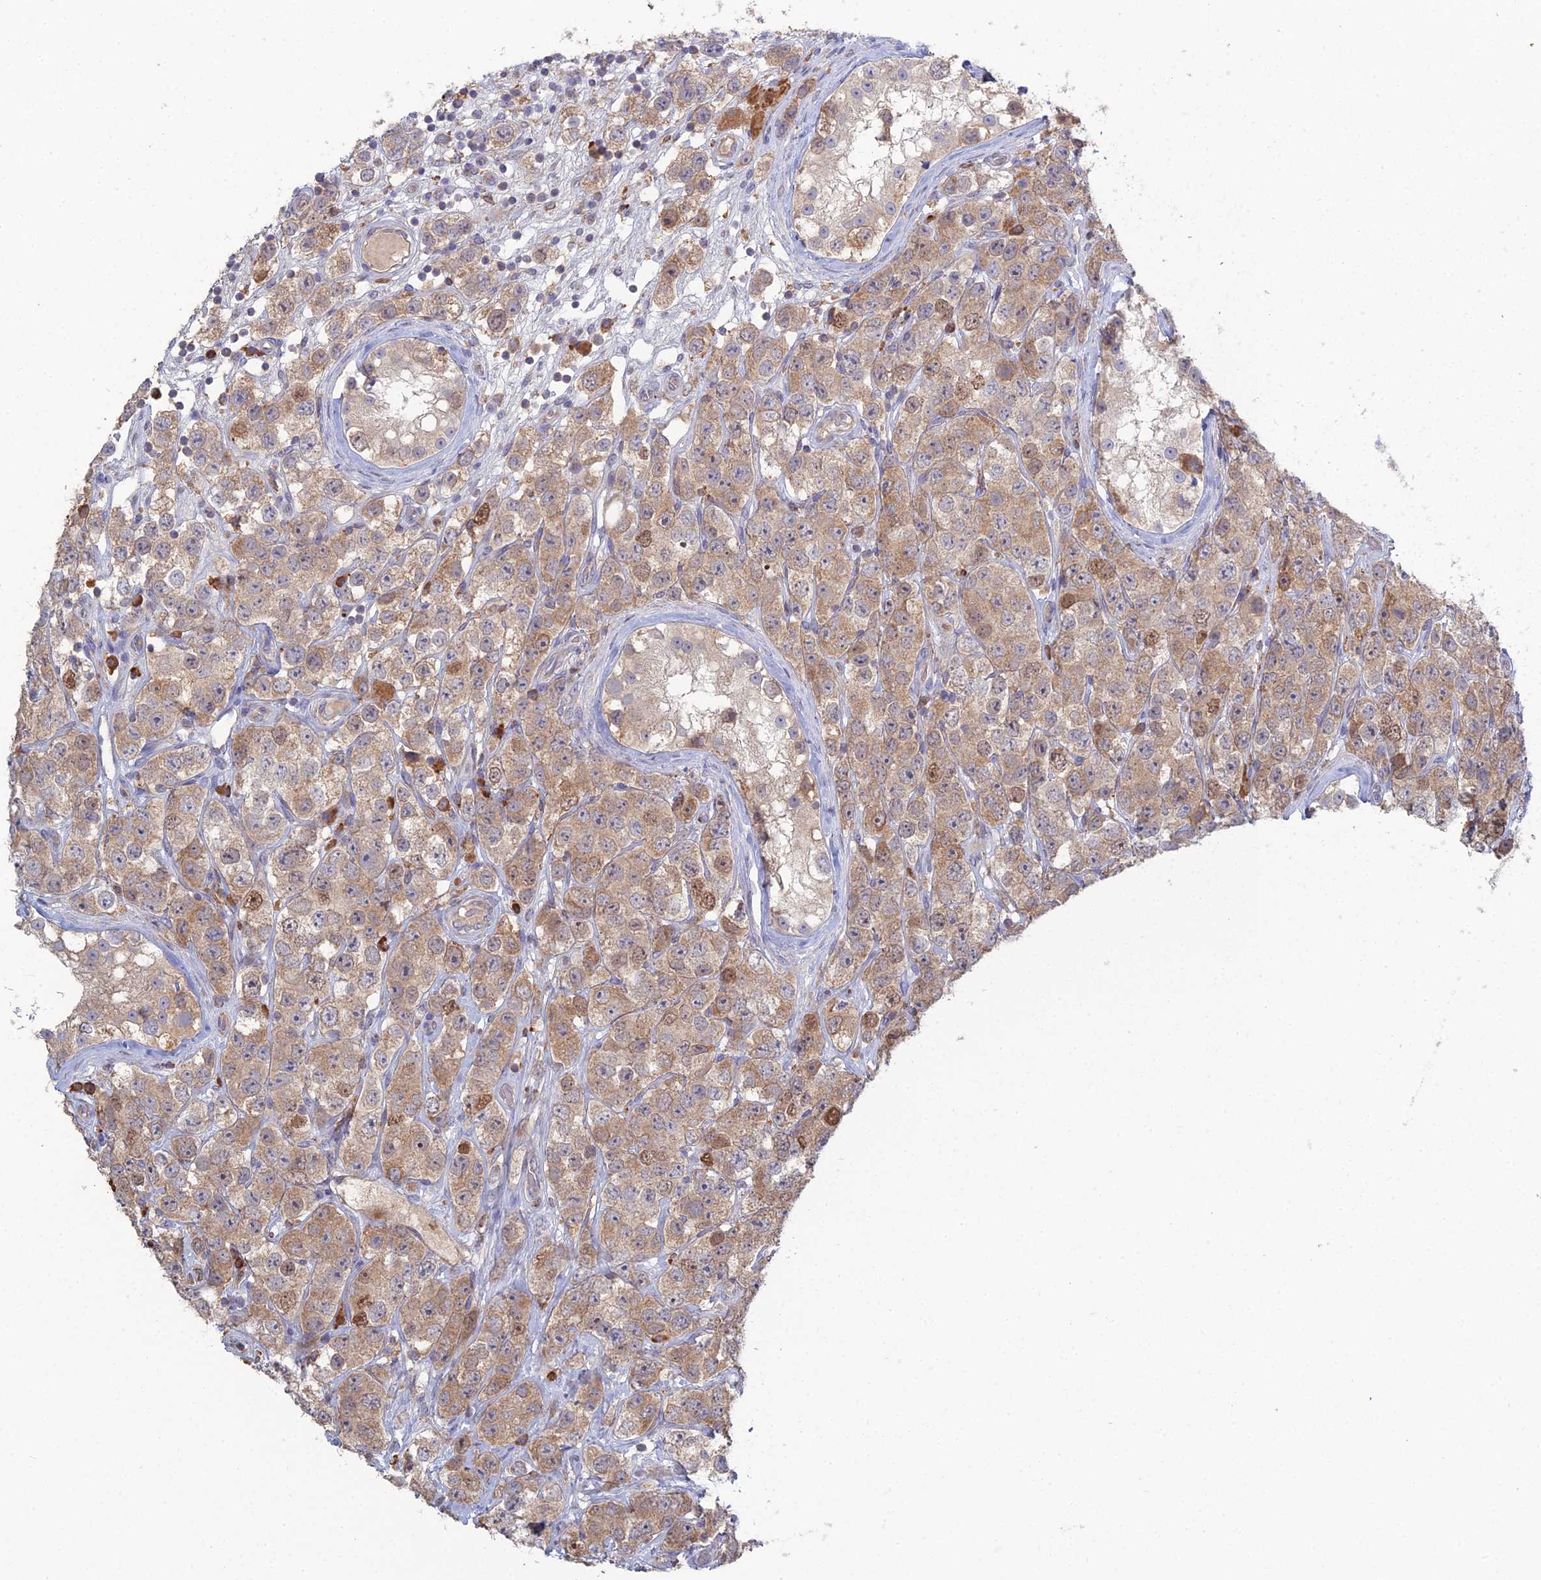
{"staining": {"intensity": "moderate", "quantity": ">75%", "location": "cytoplasmic/membranous,nuclear"}, "tissue": "testis cancer", "cell_type": "Tumor cells", "image_type": "cancer", "snomed": [{"axis": "morphology", "description": "Seminoma, NOS"}, {"axis": "topography", "description": "Testis"}], "caption": "Testis cancer stained for a protein (brown) exhibits moderate cytoplasmic/membranous and nuclear positive positivity in approximately >75% of tumor cells.", "gene": "TRAPPC6A", "patient": {"sex": "male", "age": 28}}